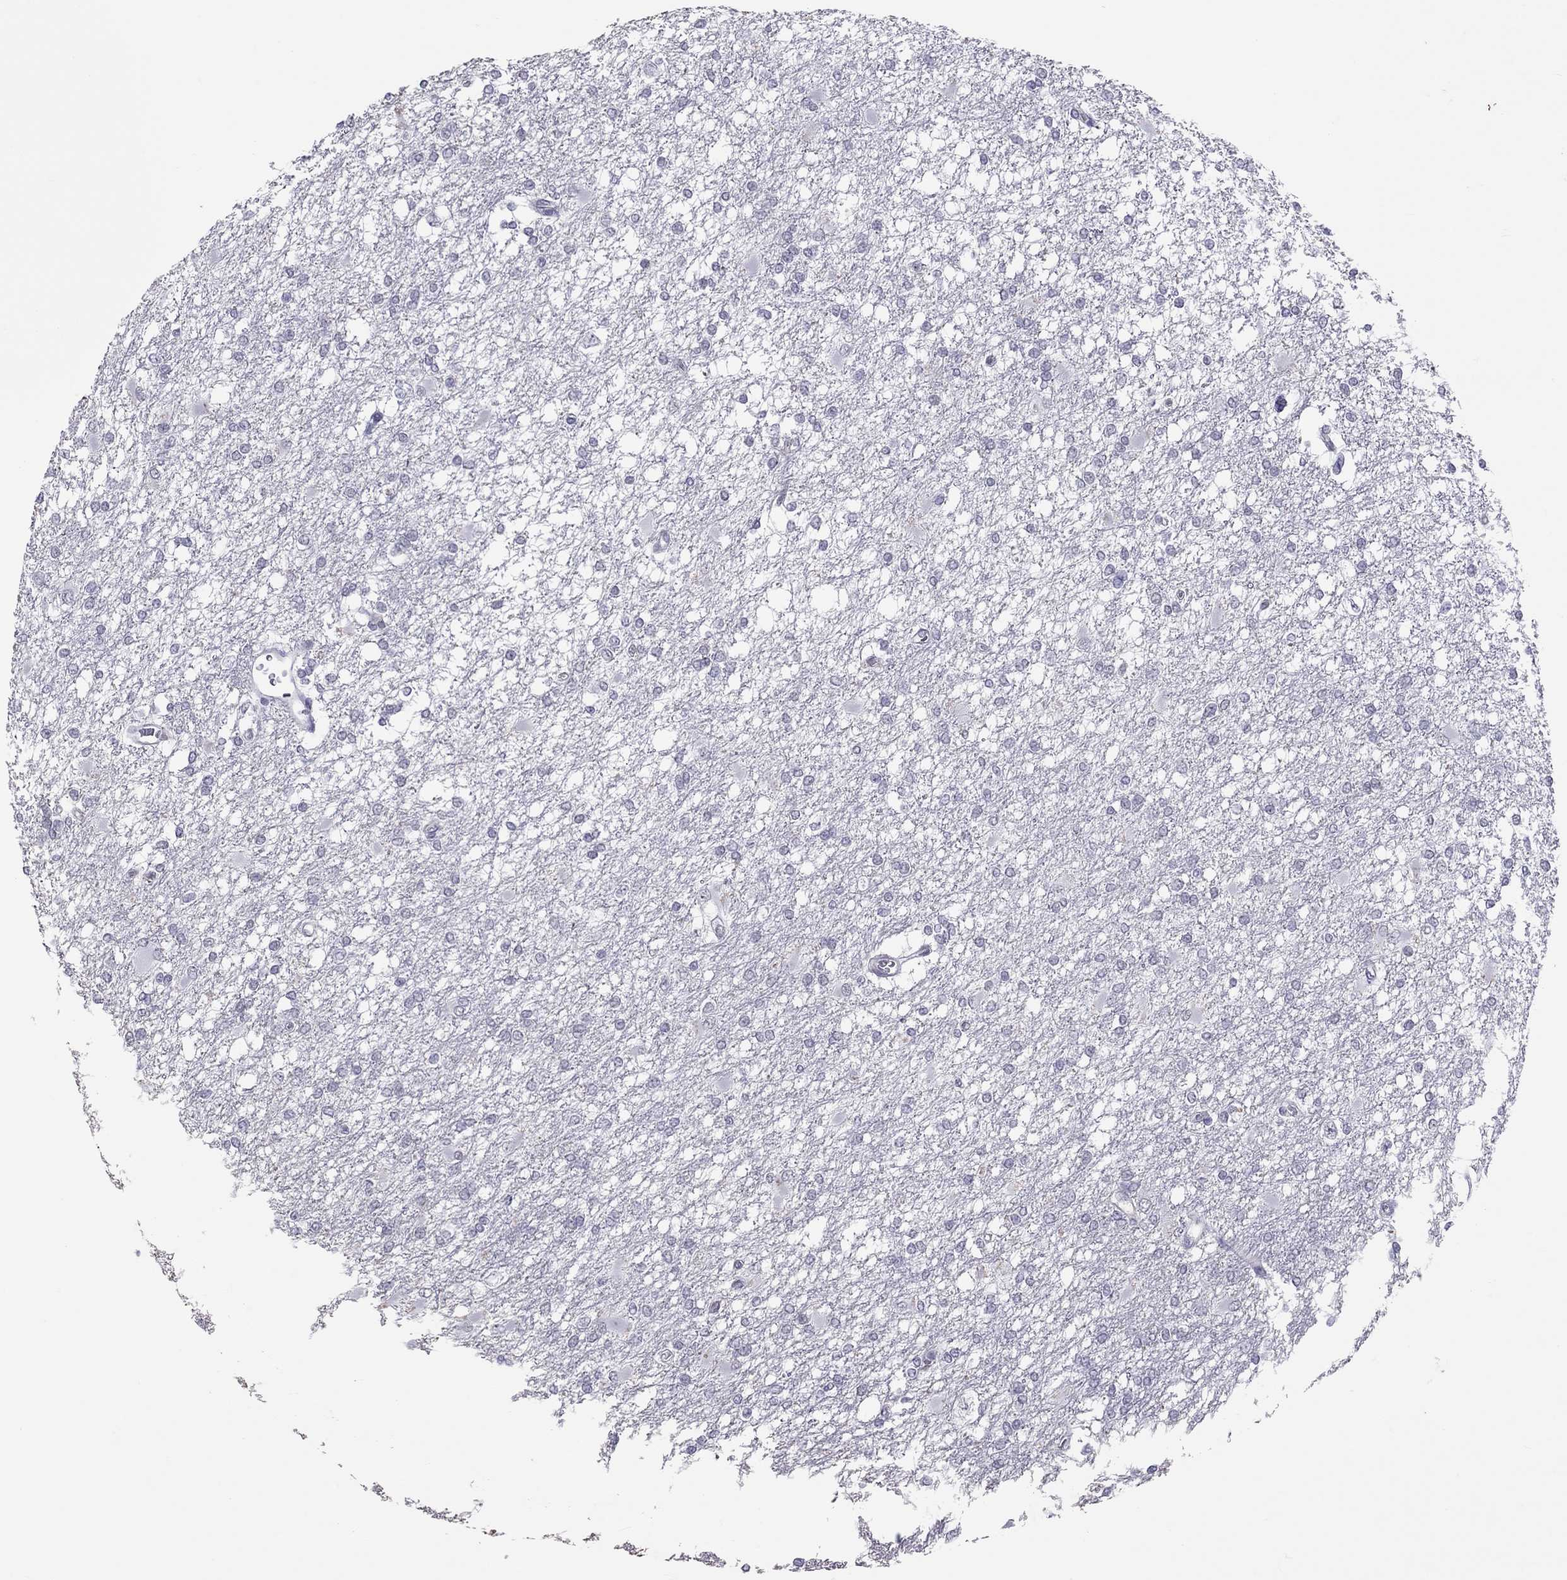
{"staining": {"intensity": "negative", "quantity": "none", "location": "none"}, "tissue": "glioma", "cell_type": "Tumor cells", "image_type": "cancer", "snomed": [{"axis": "morphology", "description": "Glioma, malignant, High grade"}, {"axis": "topography", "description": "Cerebral cortex"}], "caption": "The image demonstrates no significant staining in tumor cells of malignant glioma (high-grade).", "gene": "JHY", "patient": {"sex": "male", "age": 79}}